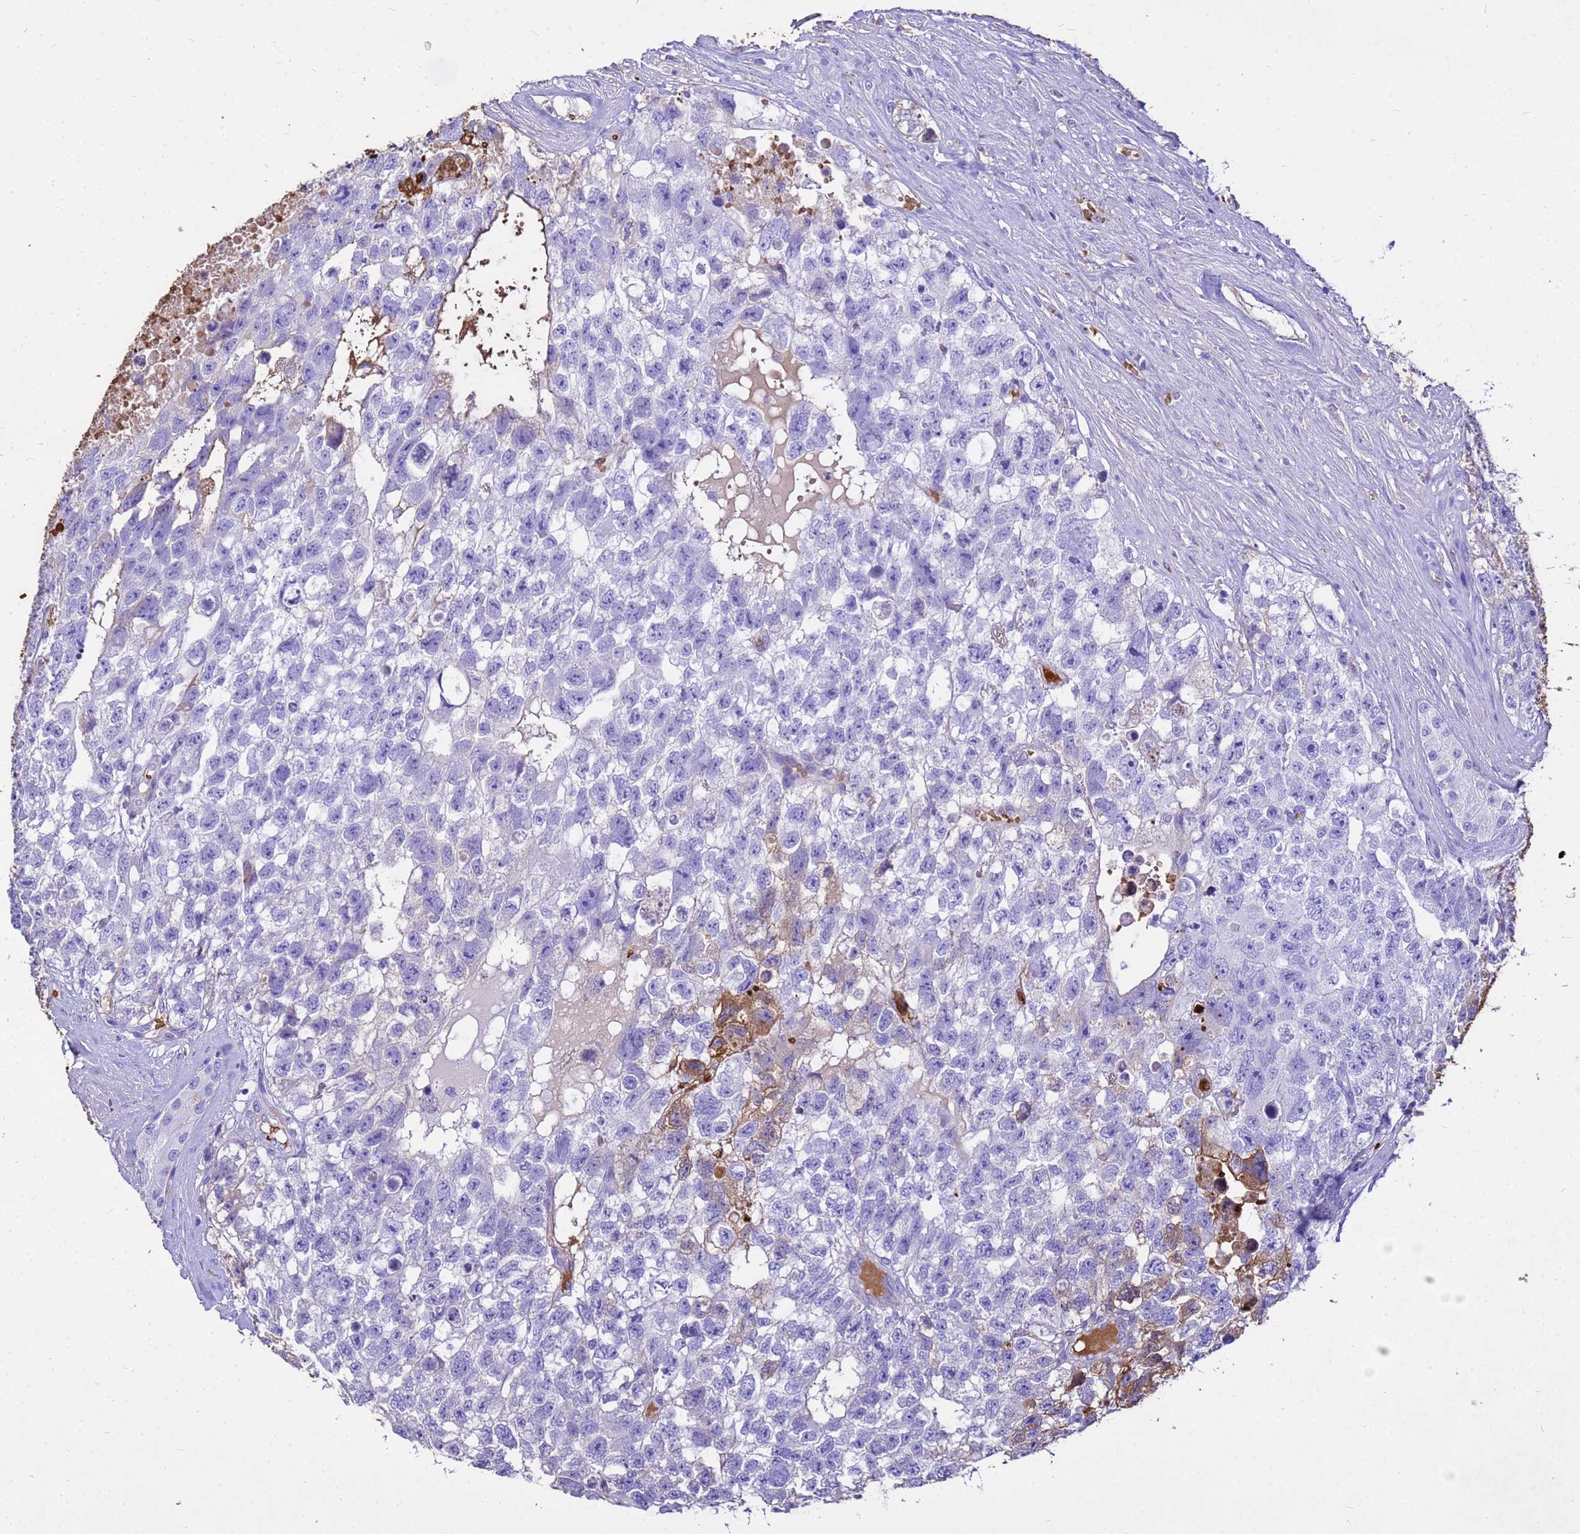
{"staining": {"intensity": "moderate", "quantity": "<25%", "location": "cytoplasmic/membranous"}, "tissue": "testis cancer", "cell_type": "Tumor cells", "image_type": "cancer", "snomed": [{"axis": "morphology", "description": "Carcinoma, Embryonal, NOS"}, {"axis": "topography", "description": "Testis"}], "caption": "About <25% of tumor cells in testis cancer (embryonal carcinoma) display moderate cytoplasmic/membranous protein expression as visualized by brown immunohistochemical staining.", "gene": "HBA2", "patient": {"sex": "male", "age": 26}}